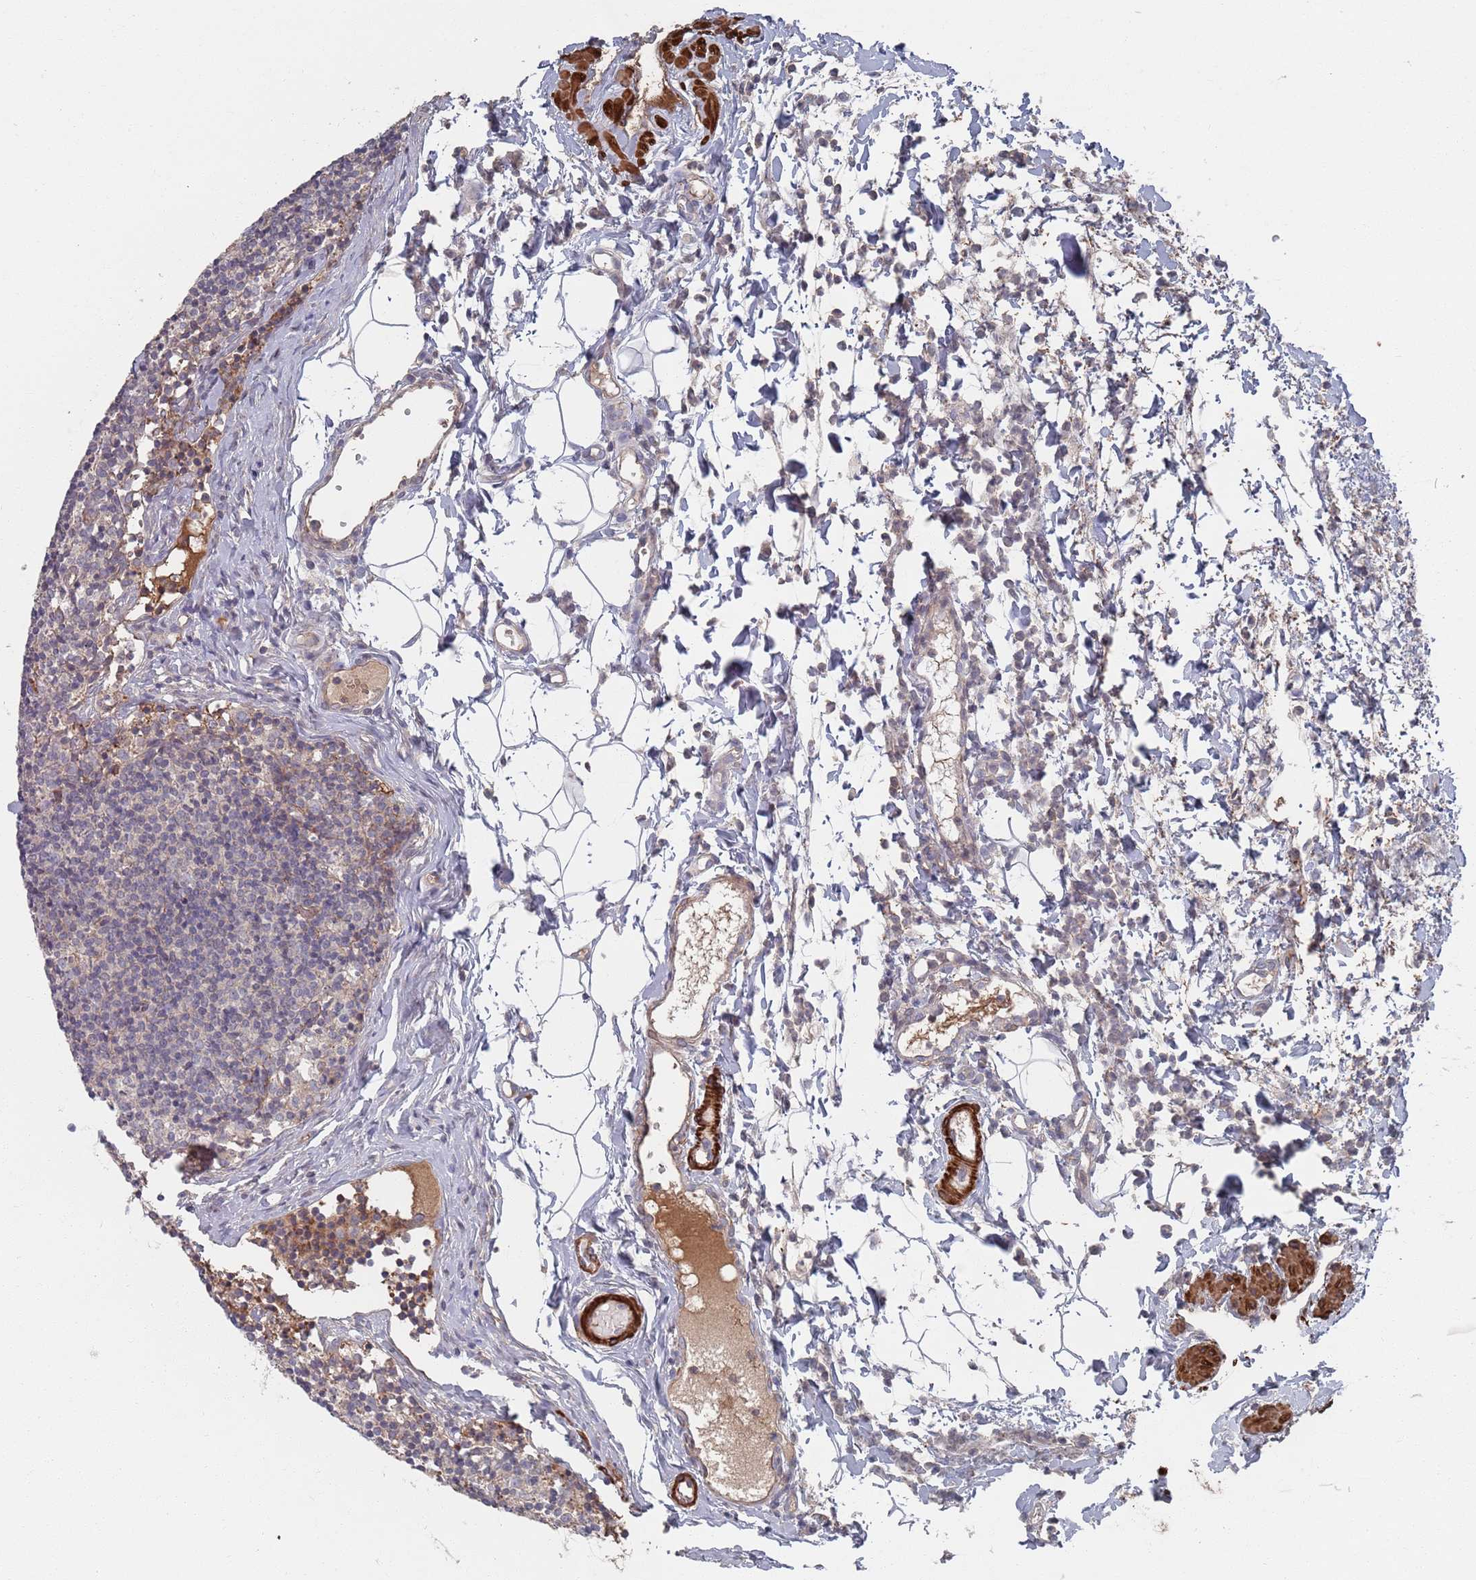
{"staining": {"intensity": "negative", "quantity": "none", "location": "none"}, "tissue": "lymph node", "cell_type": "Non-germinal center cells", "image_type": "normal", "snomed": [{"axis": "morphology", "description": "Normal tissue, NOS"}, {"axis": "topography", "description": "Lymph node"}], "caption": "The histopathology image shows no significant expression in non-germinal center cells of lymph node.", "gene": "PLEKHA4", "patient": {"sex": "female", "age": 37}}